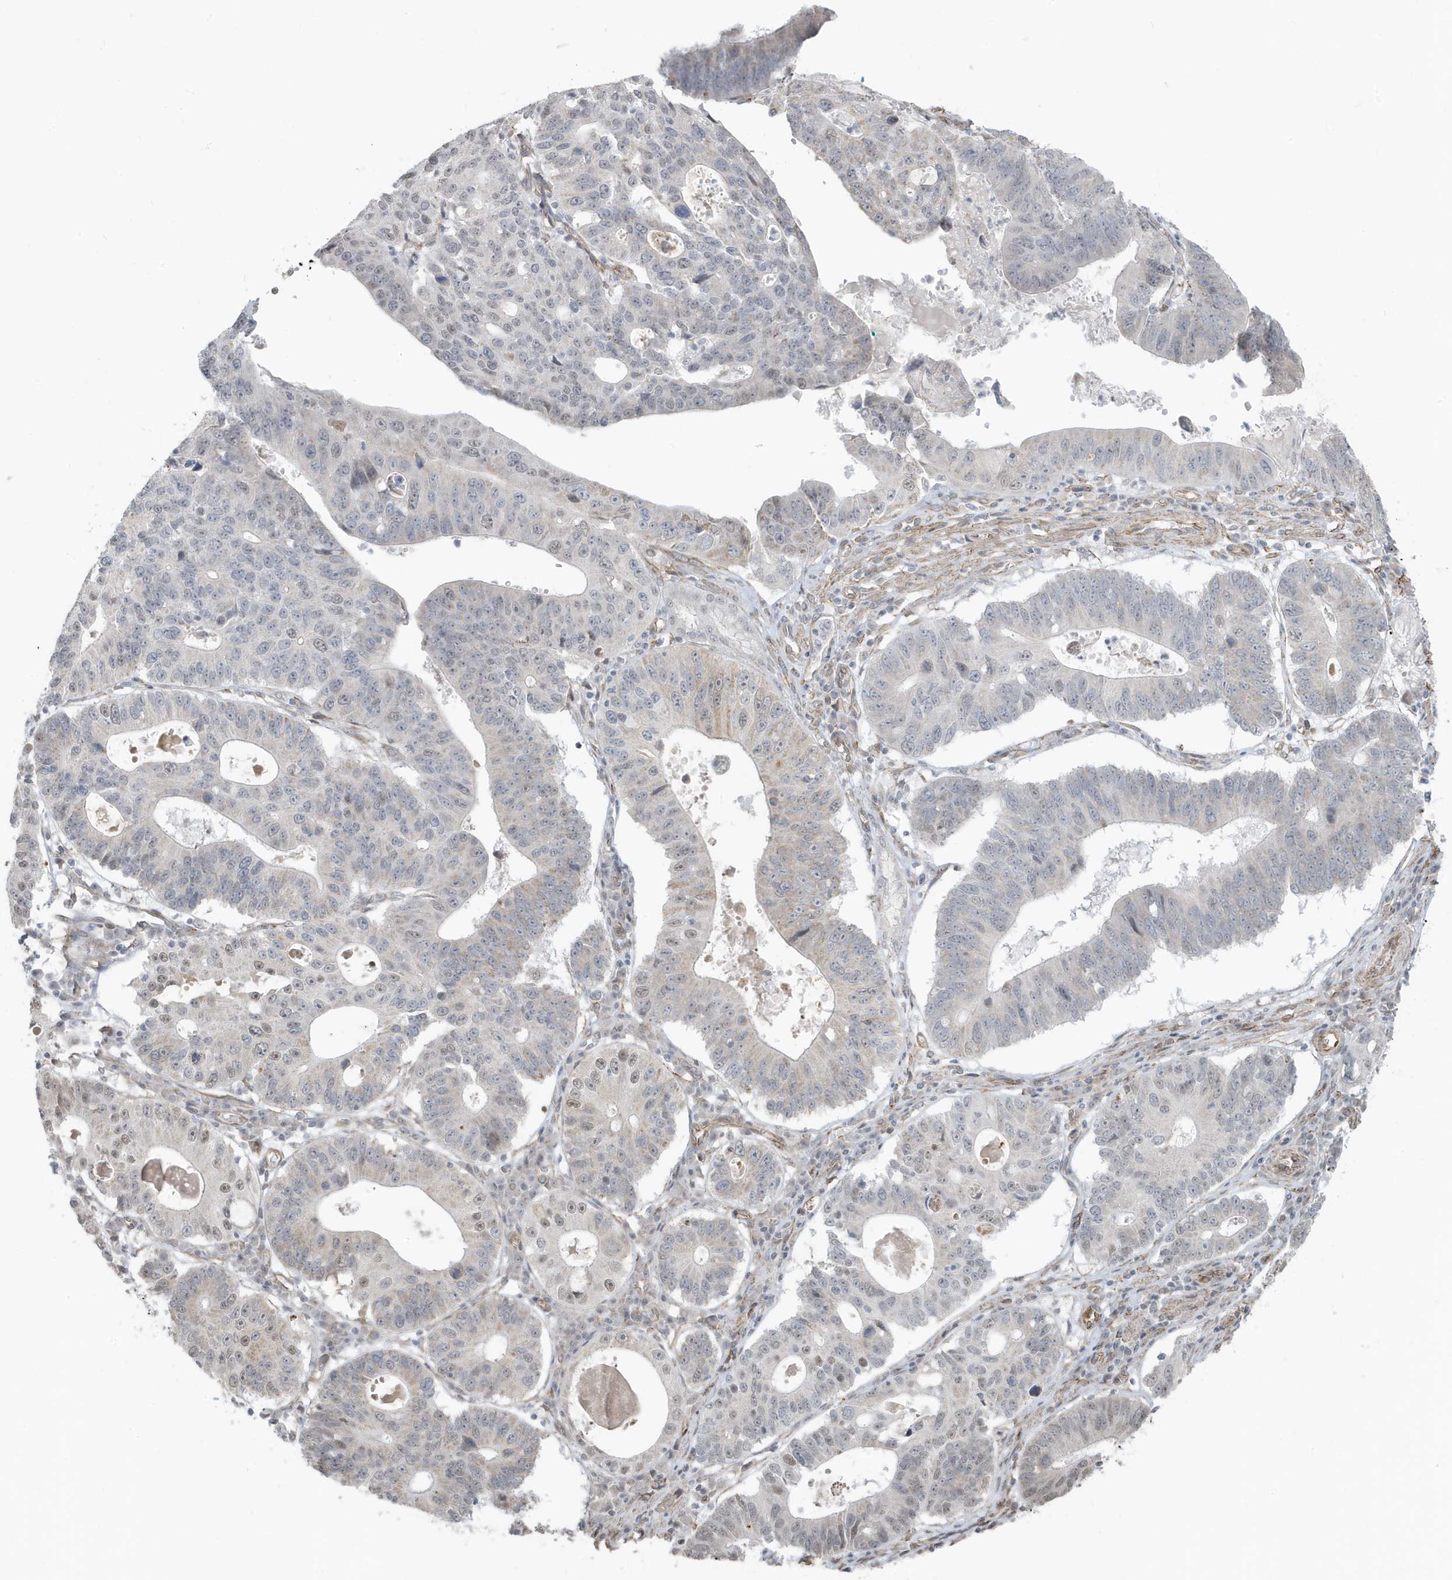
{"staining": {"intensity": "negative", "quantity": "none", "location": "none"}, "tissue": "stomach cancer", "cell_type": "Tumor cells", "image_type": "cancer", "snomed": [{"axis": "morphology", "description": "Adenocarcinoma, NOS"}, {"axis": "topography", "description": "Stomach"}], "caption": "This is an IHC histopathology image of human stomach cancer (adenocarcinoma). There is no staining in tumor cells.", "gene": "CHCHD4", "patient": {"sex": "male", "age": 59}}